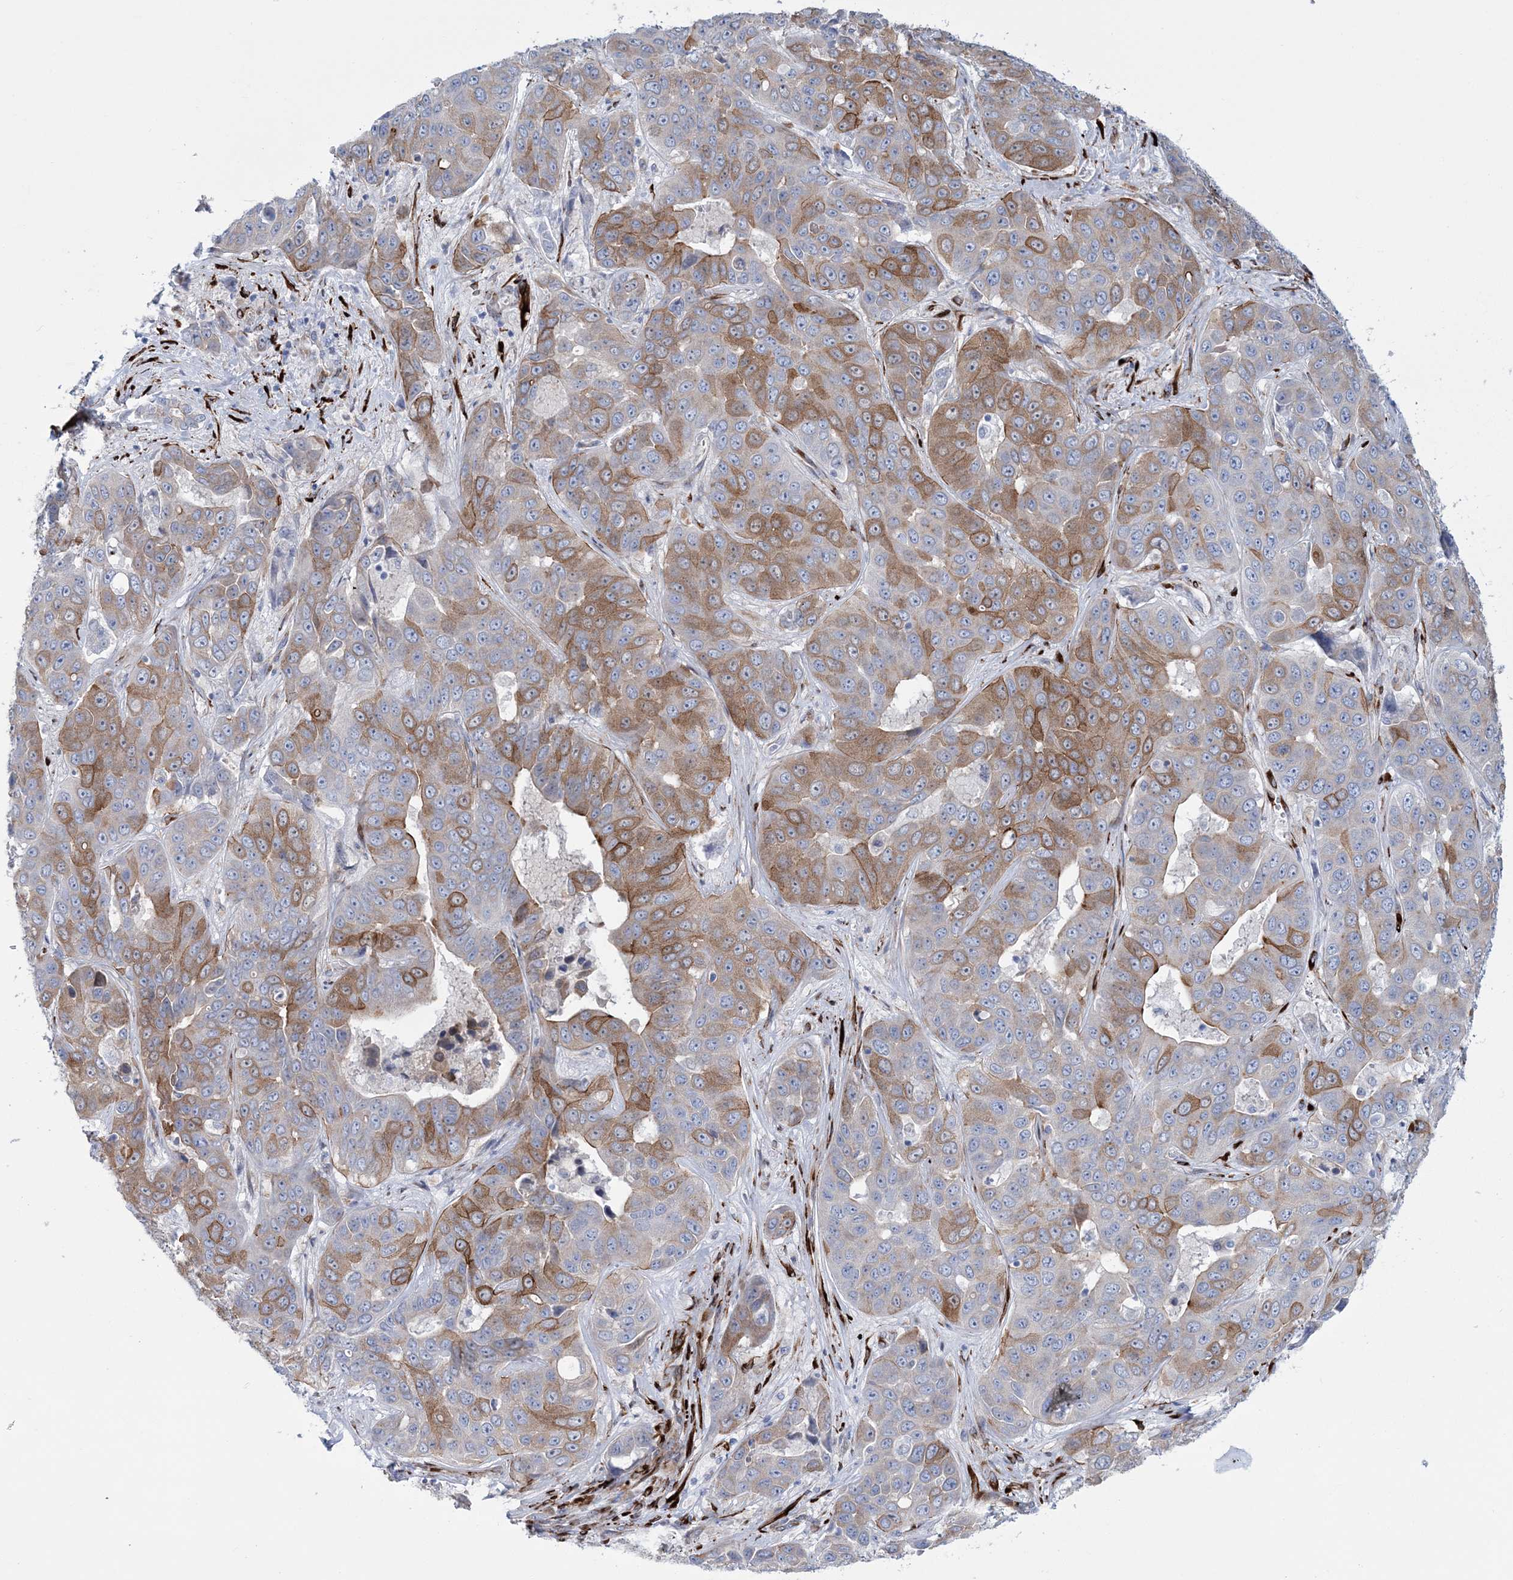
{"staining": {"intensity": "moderate", "quantity": ">75%", "location": "cytoplasmic/membranous"}, "tissue": "liver cancer", "cell_type": "Tumor cells", "image_type": "cancer", "snomed": [{"axis": "morphology", "description": "Cholangiocarcinoma"}, {"axis": "topography", "description": "Liver"}], "caption": "Immunohistochemistry image of neoplastic tissue: human liver cancer stained using immunohistochemistry (IHC) exhibits medium levels of moderate protein expression localized specifically in the cytoplasmic/membranous of tumor cells, appearing as a cytoplasmic/membranous brown color.", "gene": "RAB11FIP5", "patient": {"sex": "female", "age": 52}}